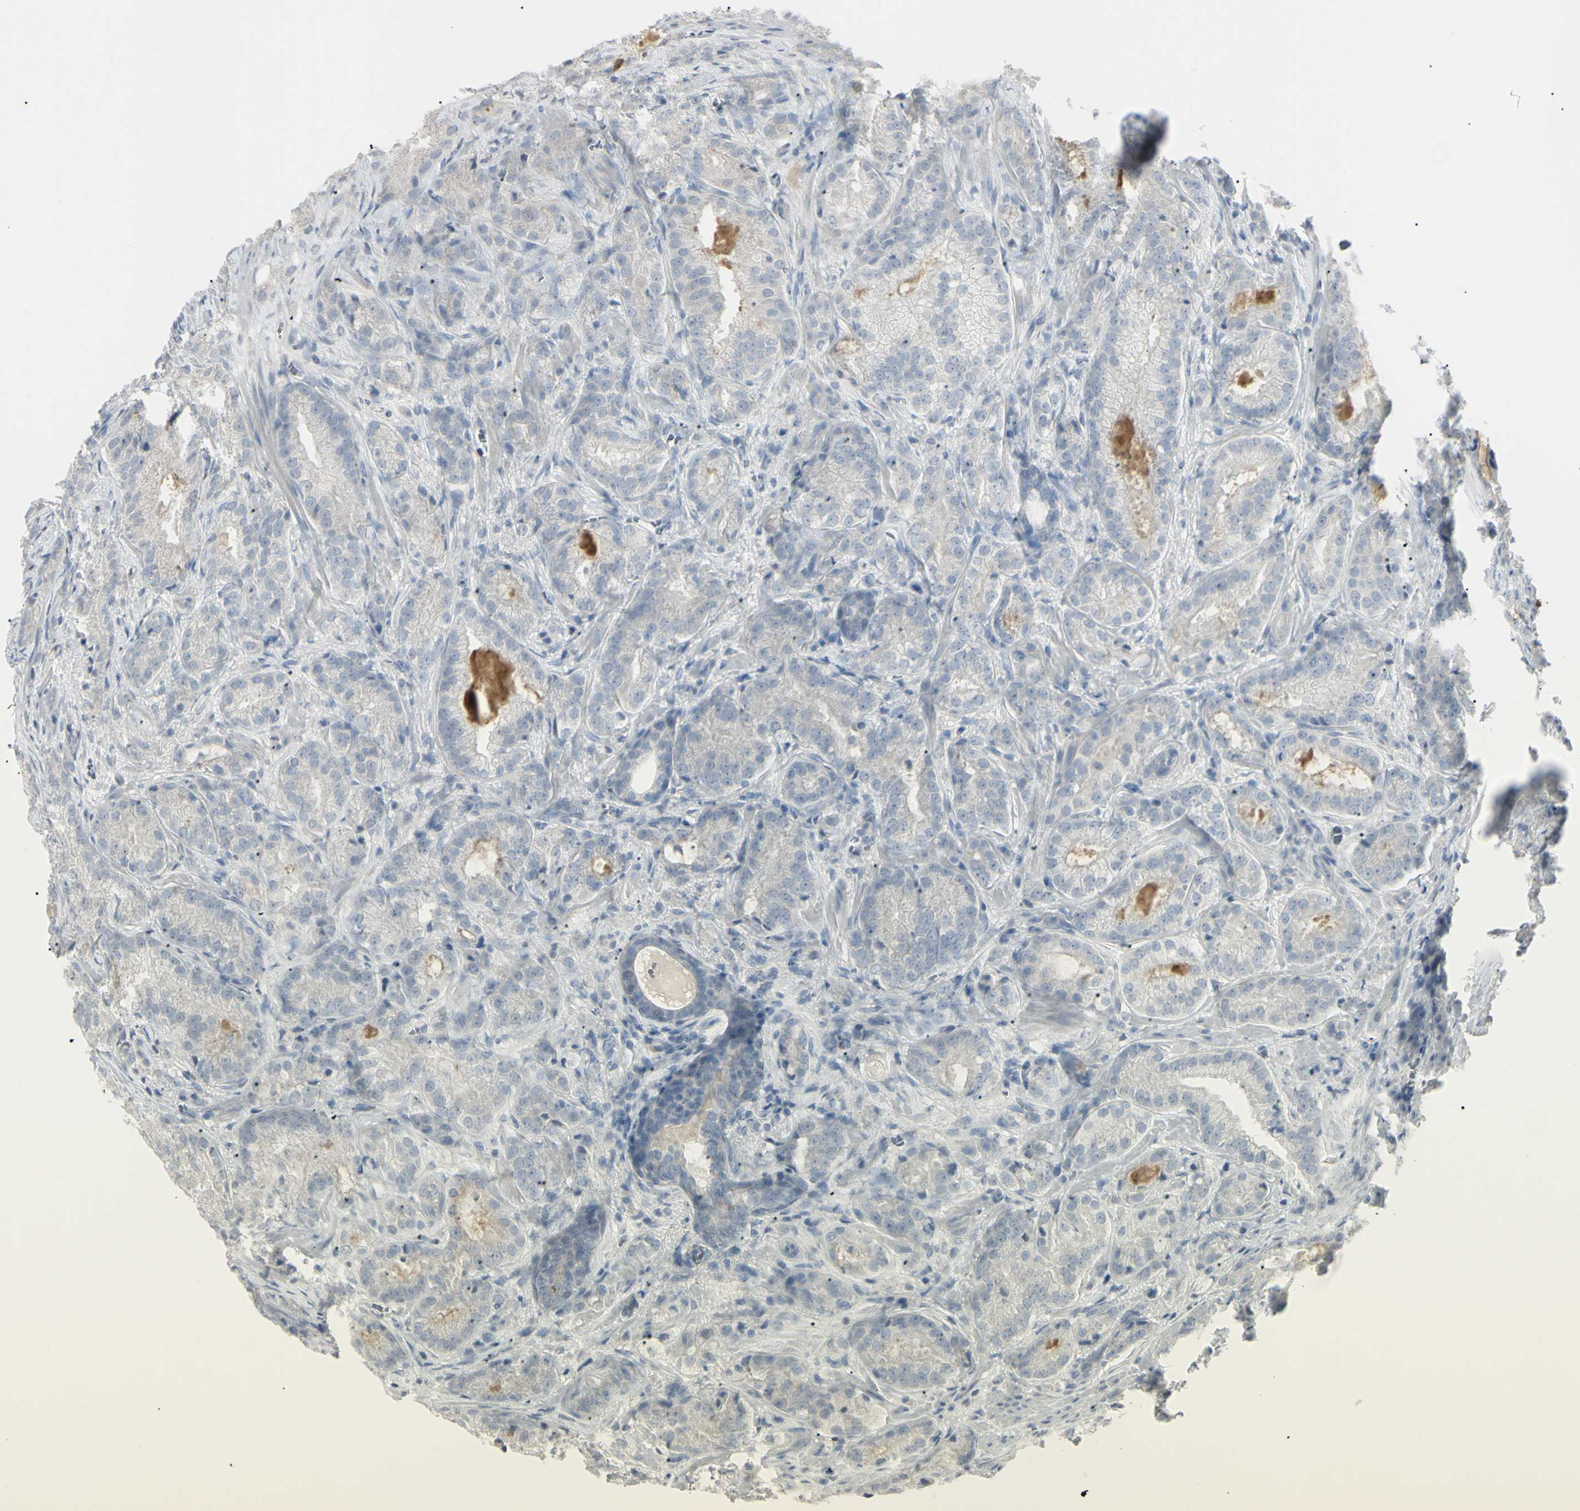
{"staining": {"intensity": "negative", "quantity": "none", "location": "none"}, "tissue": "prostate cancer", "cell_type": "Tumor cells", "image_type": "cancer", "snomed": [{"axis": "morphology", "description": "Adenocarcinoma, High grade"}, {"axis": "topography", "description": "Prostate"}], "caption": "Immunohistochemical staining of prostate cancer (high-grade adenocarcinoma) reveals no significant positivity in tumor cells. (DAB (3,3'-diaminobenzidine) immunohistochemistry (IHC) with hematoxylin counter stain).", "gene": "PIP", "patient": {"sex": "male", "age": 64}}